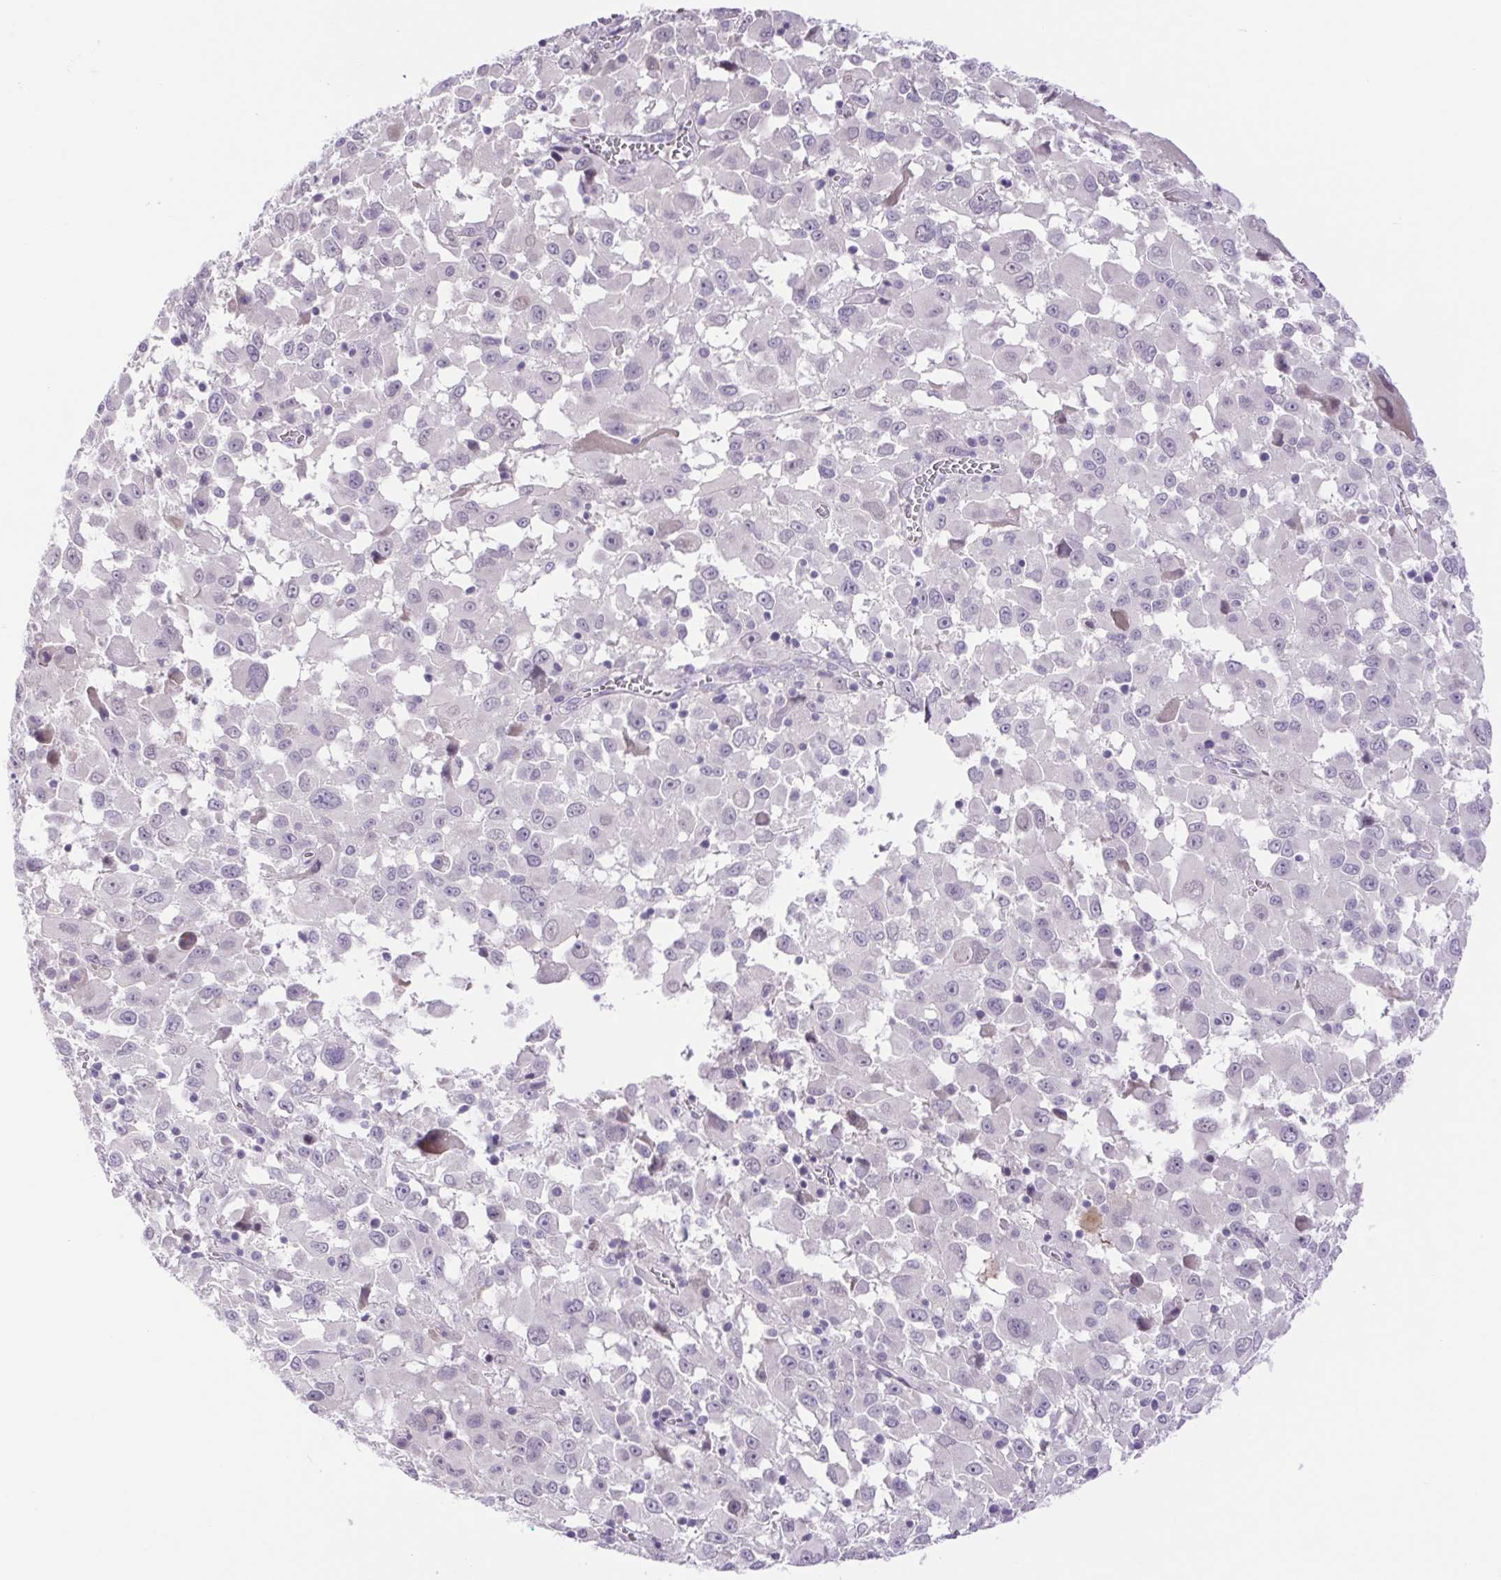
{"staining": {"intensity": "negative", "quantity": "none", "location": "none"}, "tissue": "melanoma", "cell_type": "Tumor cells", "image_type": "cancer", "snomed": [{"axis": "morphology", "description": "Malignant melanoma, Metastatic site"}, {"axis": "topography", "description": "Soft tissue"}], "caption": "Immunohistochemical staining of human malignant melanoma (metastatic site) displays no significant staining in tumor cells.", "gene": "FAM177B", "patient": {"sex": "male", "age": 50}}